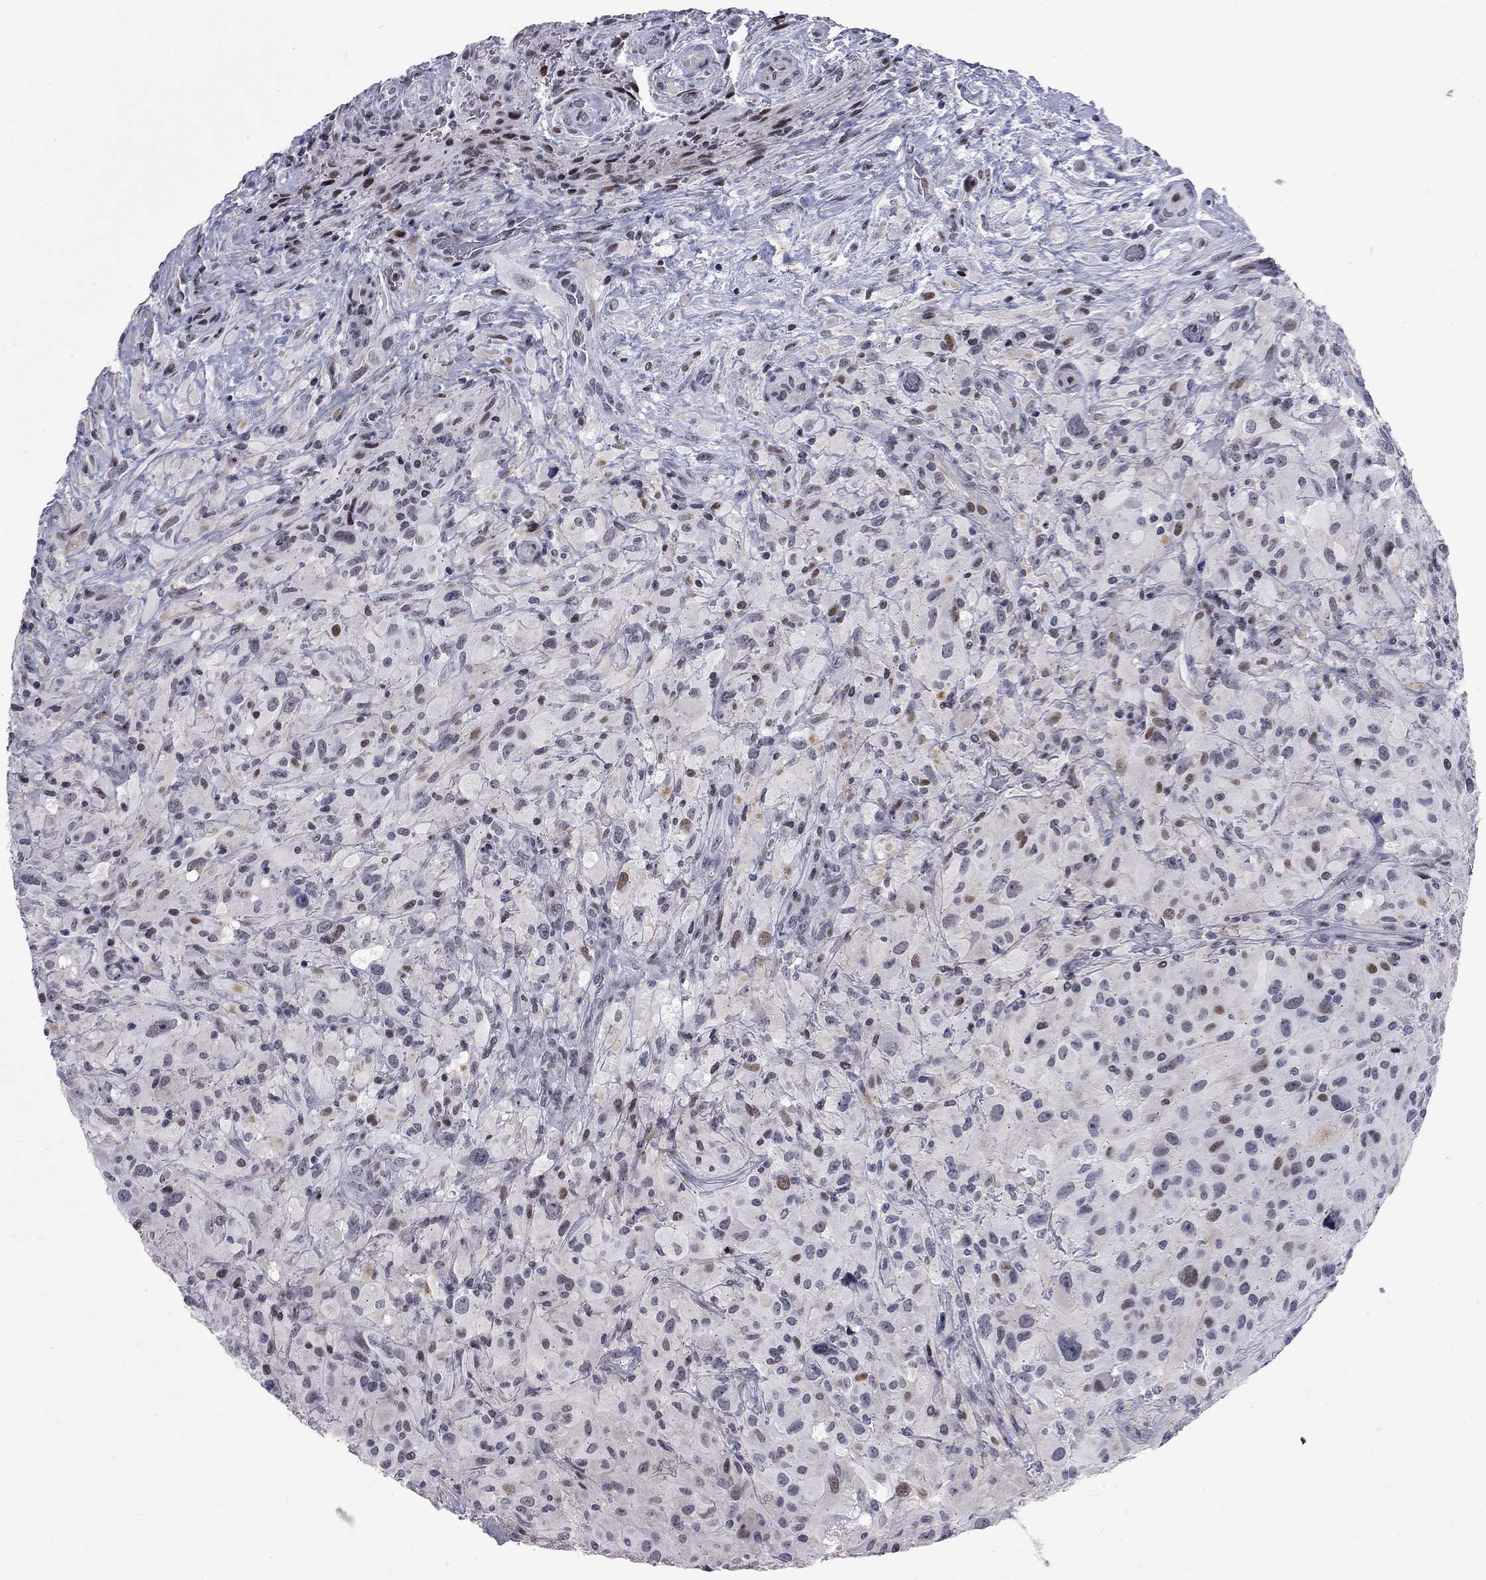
{"staining": {"intensity": "negative", "quantity": "none", "location": "none"}, "tissue": "glioma", "cell_type": "Tumor cells", "image_type": "cancer", "snomed": [{"axis": "morphology", "description": "Glioma, malignant, High grade"}, {"axis": "topography", "description": "Cerebral cortex"}], "caption": "The immunohistochemistry (IHC) photomicrograph has no significant expression in tumor cells of glioma tissue.", "gene": "ZNF154", "patient": {"sex": "male", "age": 35}}